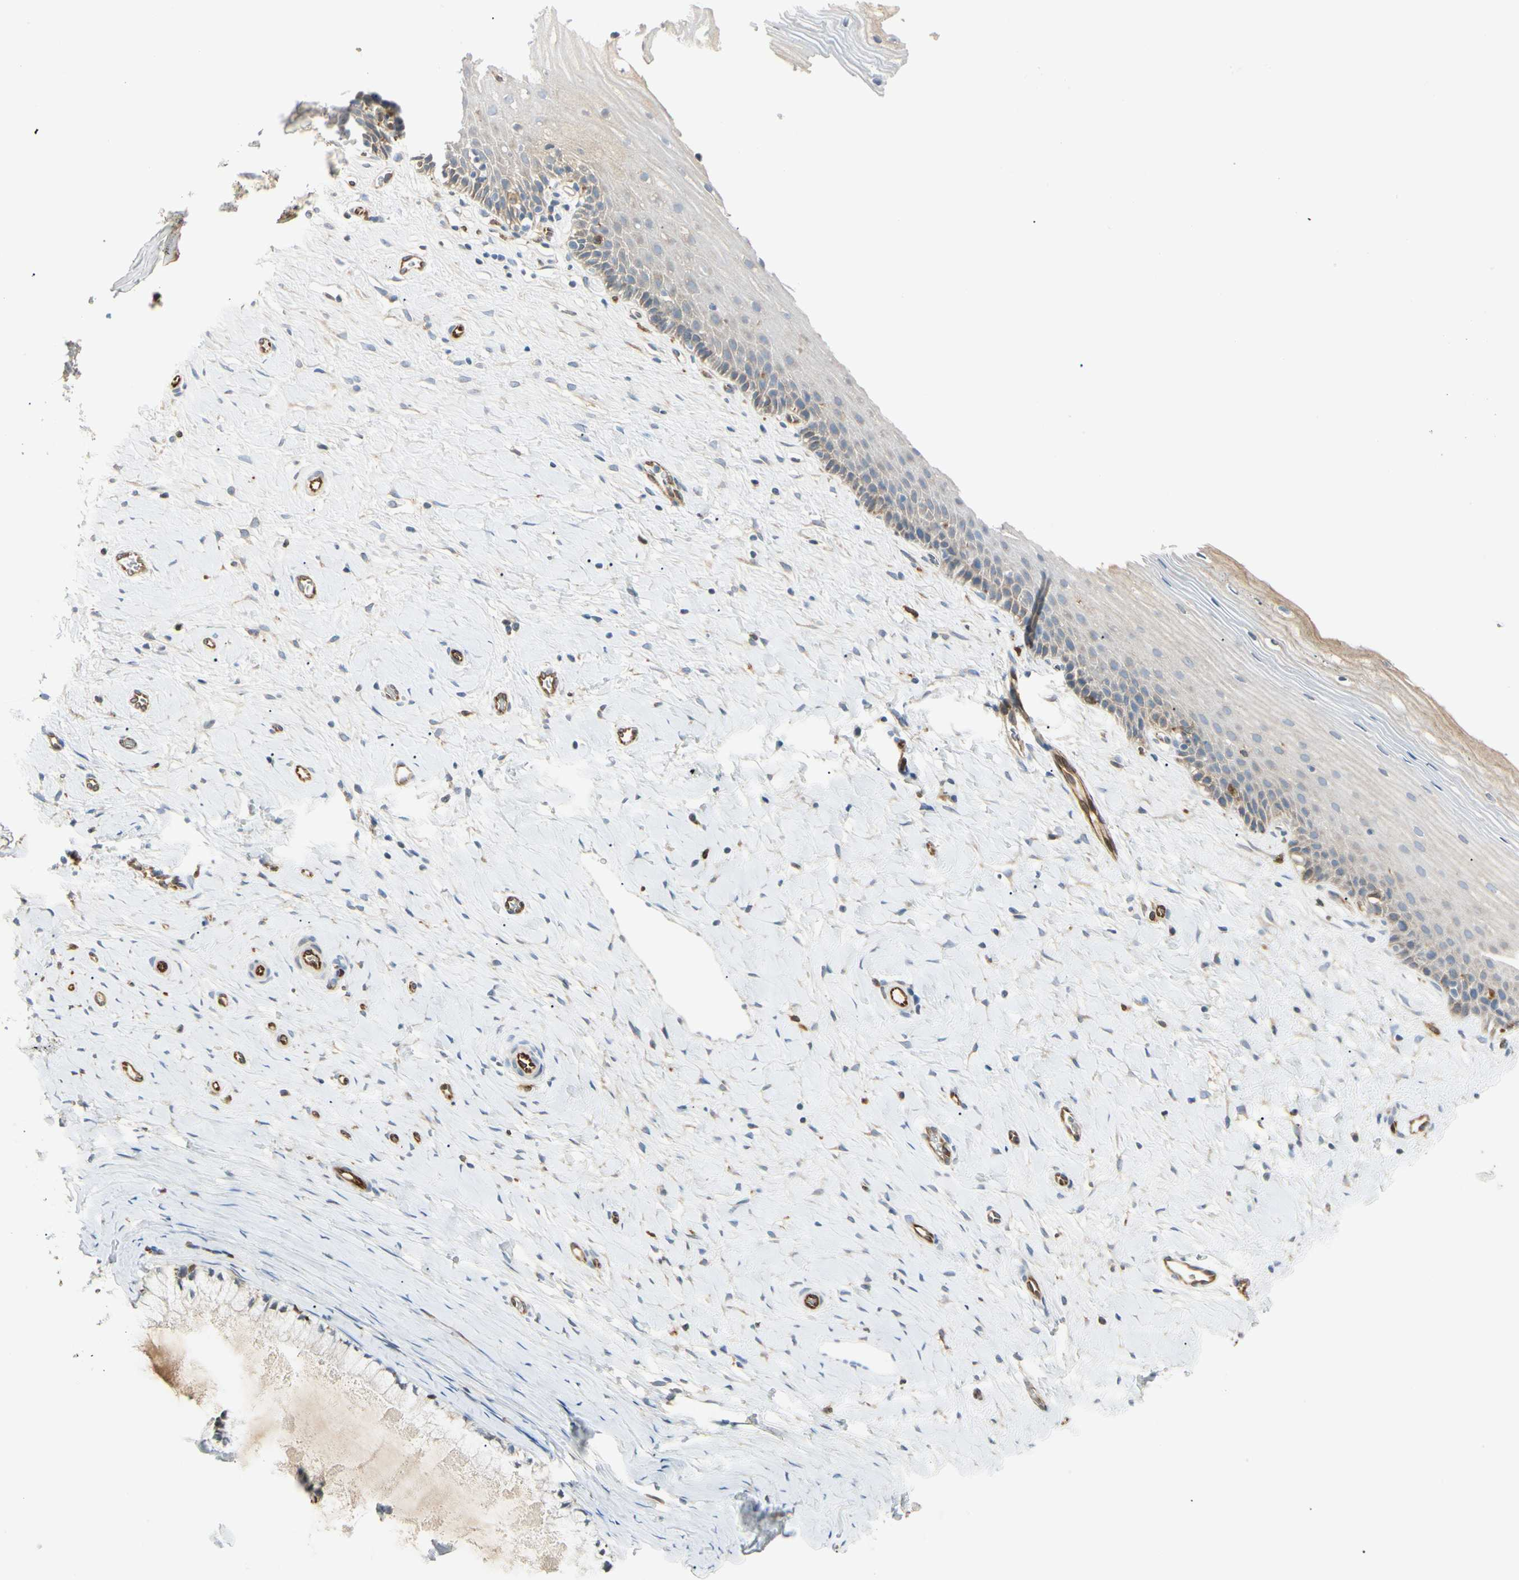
{"staining": {"intensity": "negative", "quantity": "none", "location": "none"}, "tissue": "cervix", "cell_type": "Glandular cells", "image_type": "normal", "snomed": [{"axis": "morphology", "description": "Normal tissue, NOS"}, {"axis": "topography", "description": "Cervix"}], "caption": "Immunohistochemistry (IHC) of benign cervix demonstrates no staining in glandular cells.", "gene": "LPCAT2", "patient": {"sex": "female", "age": 39}}